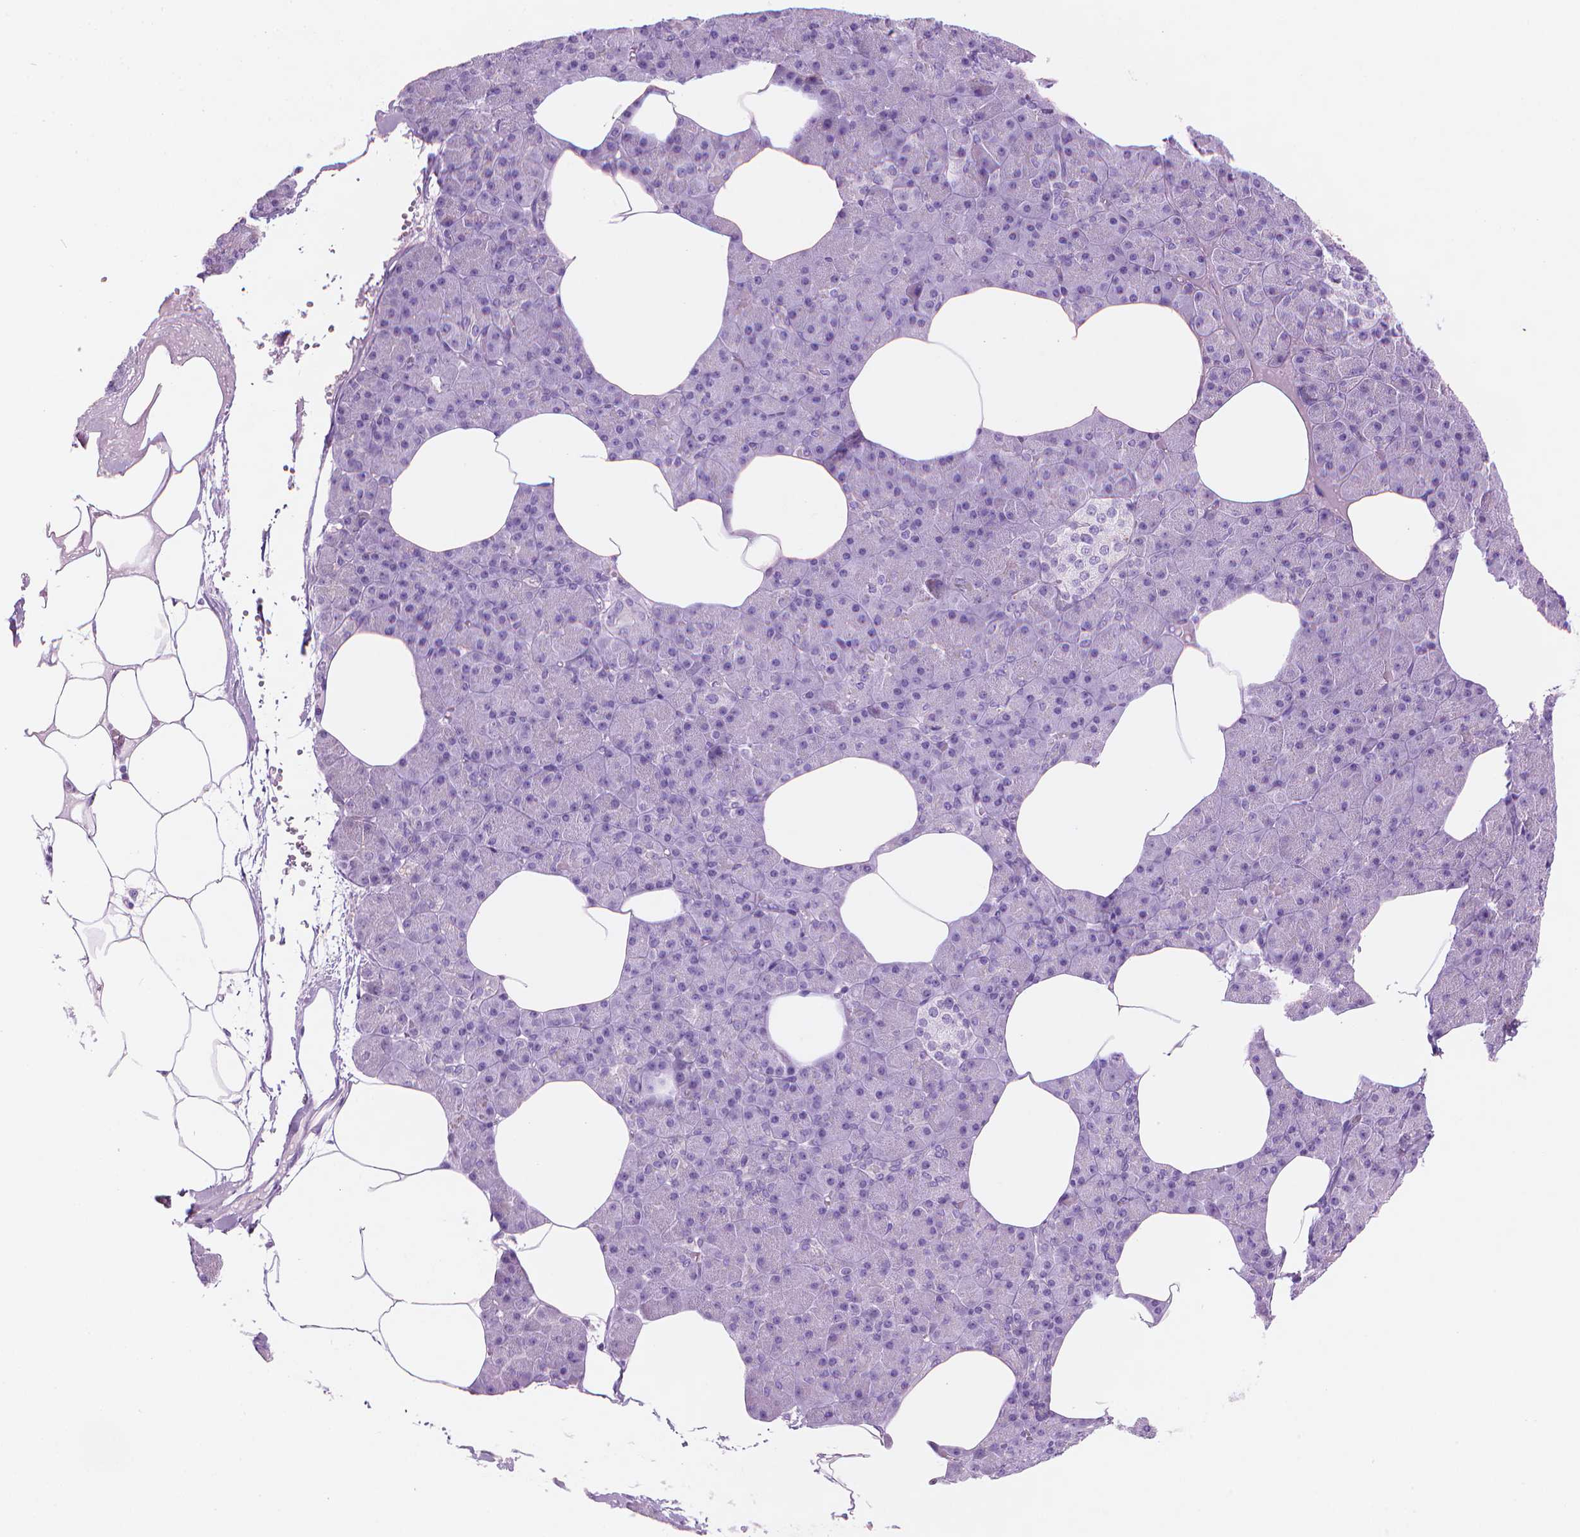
{"staining": {"intensity": "negative", "quantity": "none", "location": "none"}, "tissue": "pancreas", "cell_type": "Exocrine glandular cells", "image_type": "normal", "snomed": [{"axis": "morphology", "description": "Normal tissue, NOS"}, {"axis": "topography", "description": "Pancreas"}], "caption": "A photomicrograph of human pancreas is negative for staining in exocrine glandular cells. (DAB (3,3'-diaminobenzidine) immunohistochemistry (IHC), high magnification).", "gene": "TTC29", "patient": {"sex": "female", "age": 45}}